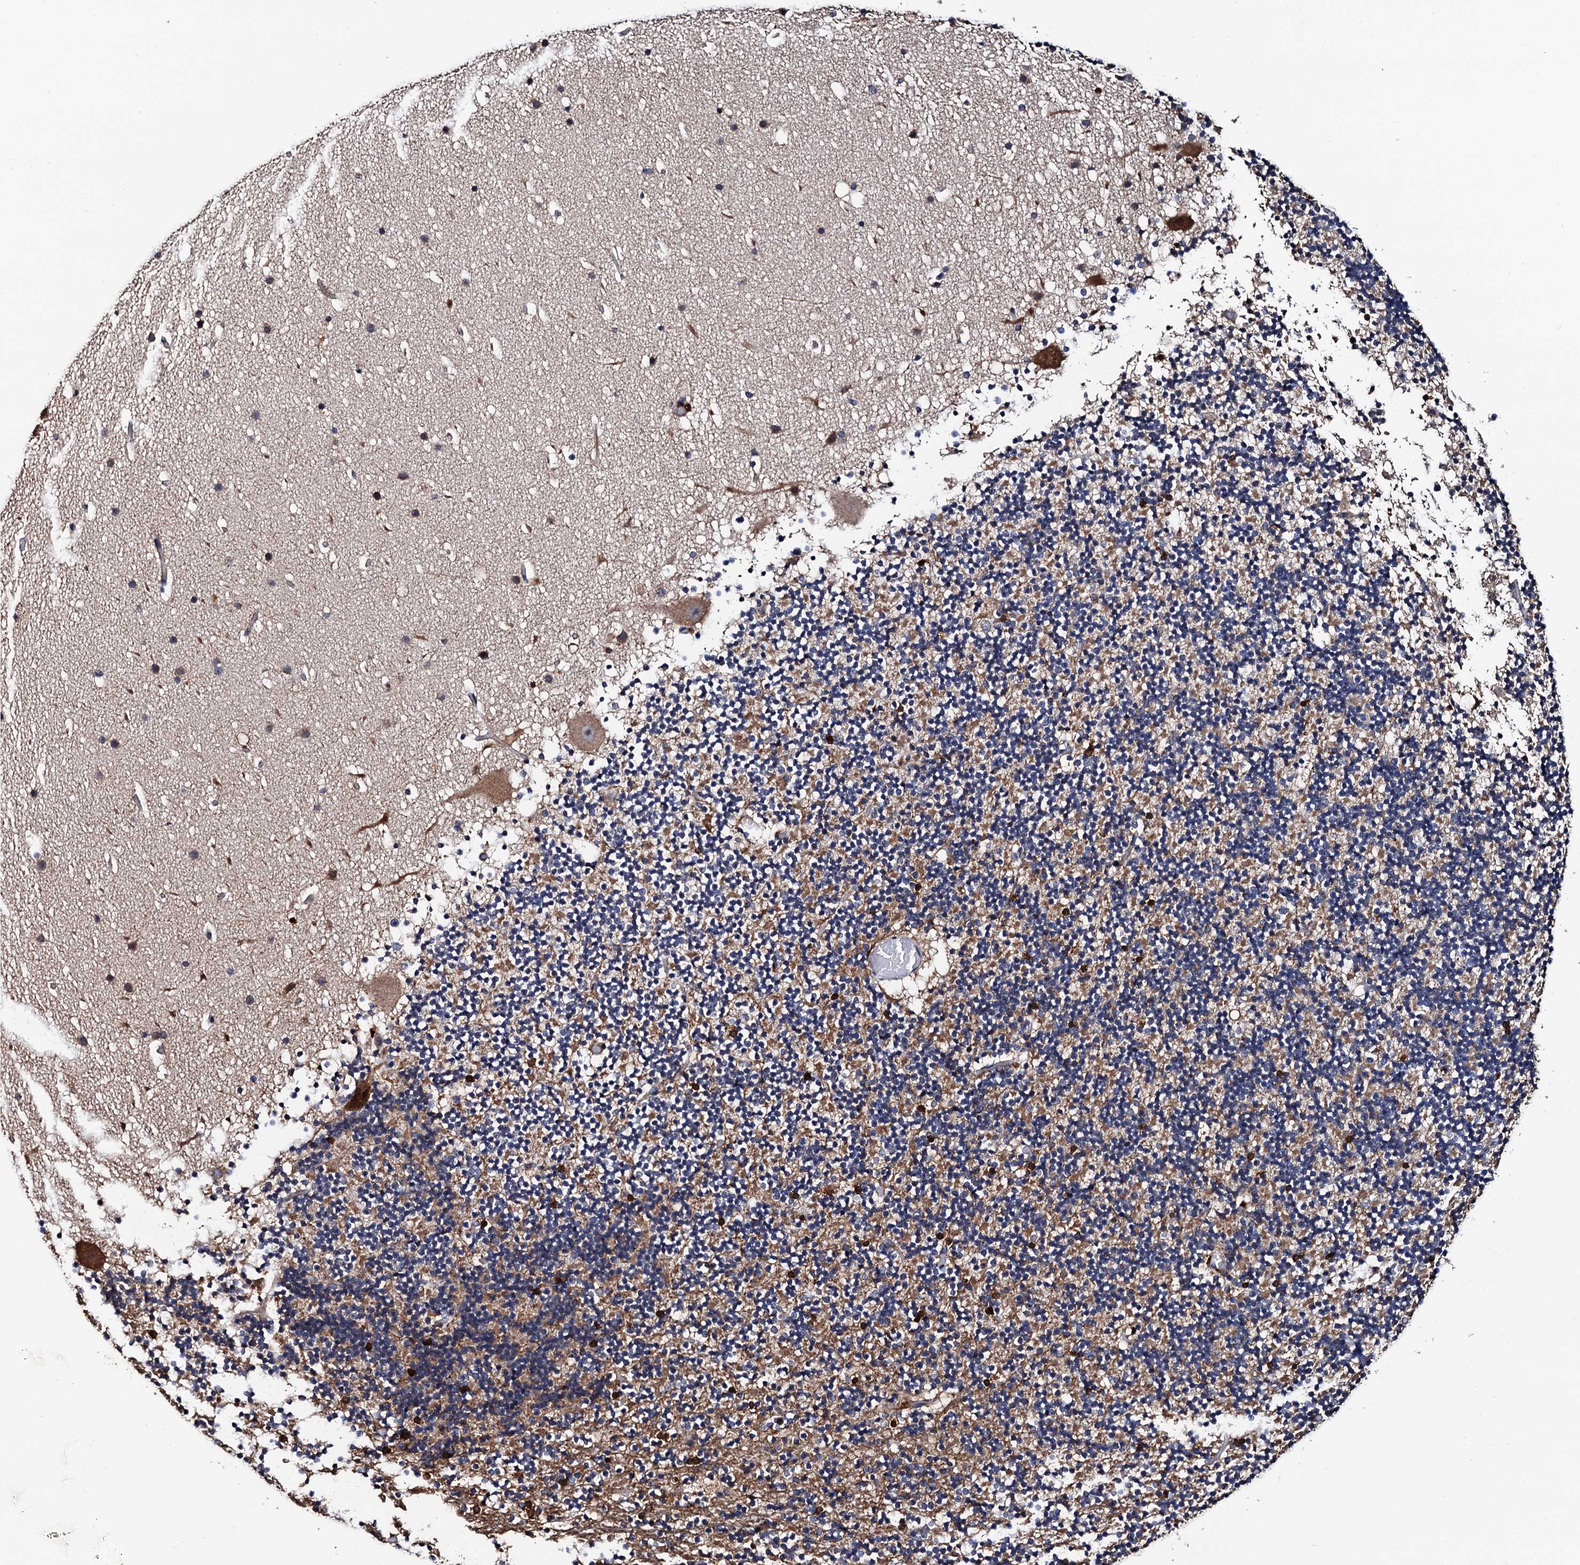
{"staining": {"intensity": "moderate", "quantity": "<25%", "location": "cytoplasmic/membranous"}, "tissue": "cerebellum", "cell_type": "Cells in granular layer", "image_type": "normal", "snomed": [{"axis": "morphology", "description": "Normal tissue, NOS"}, {"axis": "topography", "description": "Cerebellum"}], "caption": "Moderate cytoplasmic/membranous expression is seen in approximately <25% of cells in granular layer in normal cerebellum. (DAB IHC with brightfield microscopy, high magnification).", "gene": "RGS11", "patient": {"sex": "male", "age": 57}}